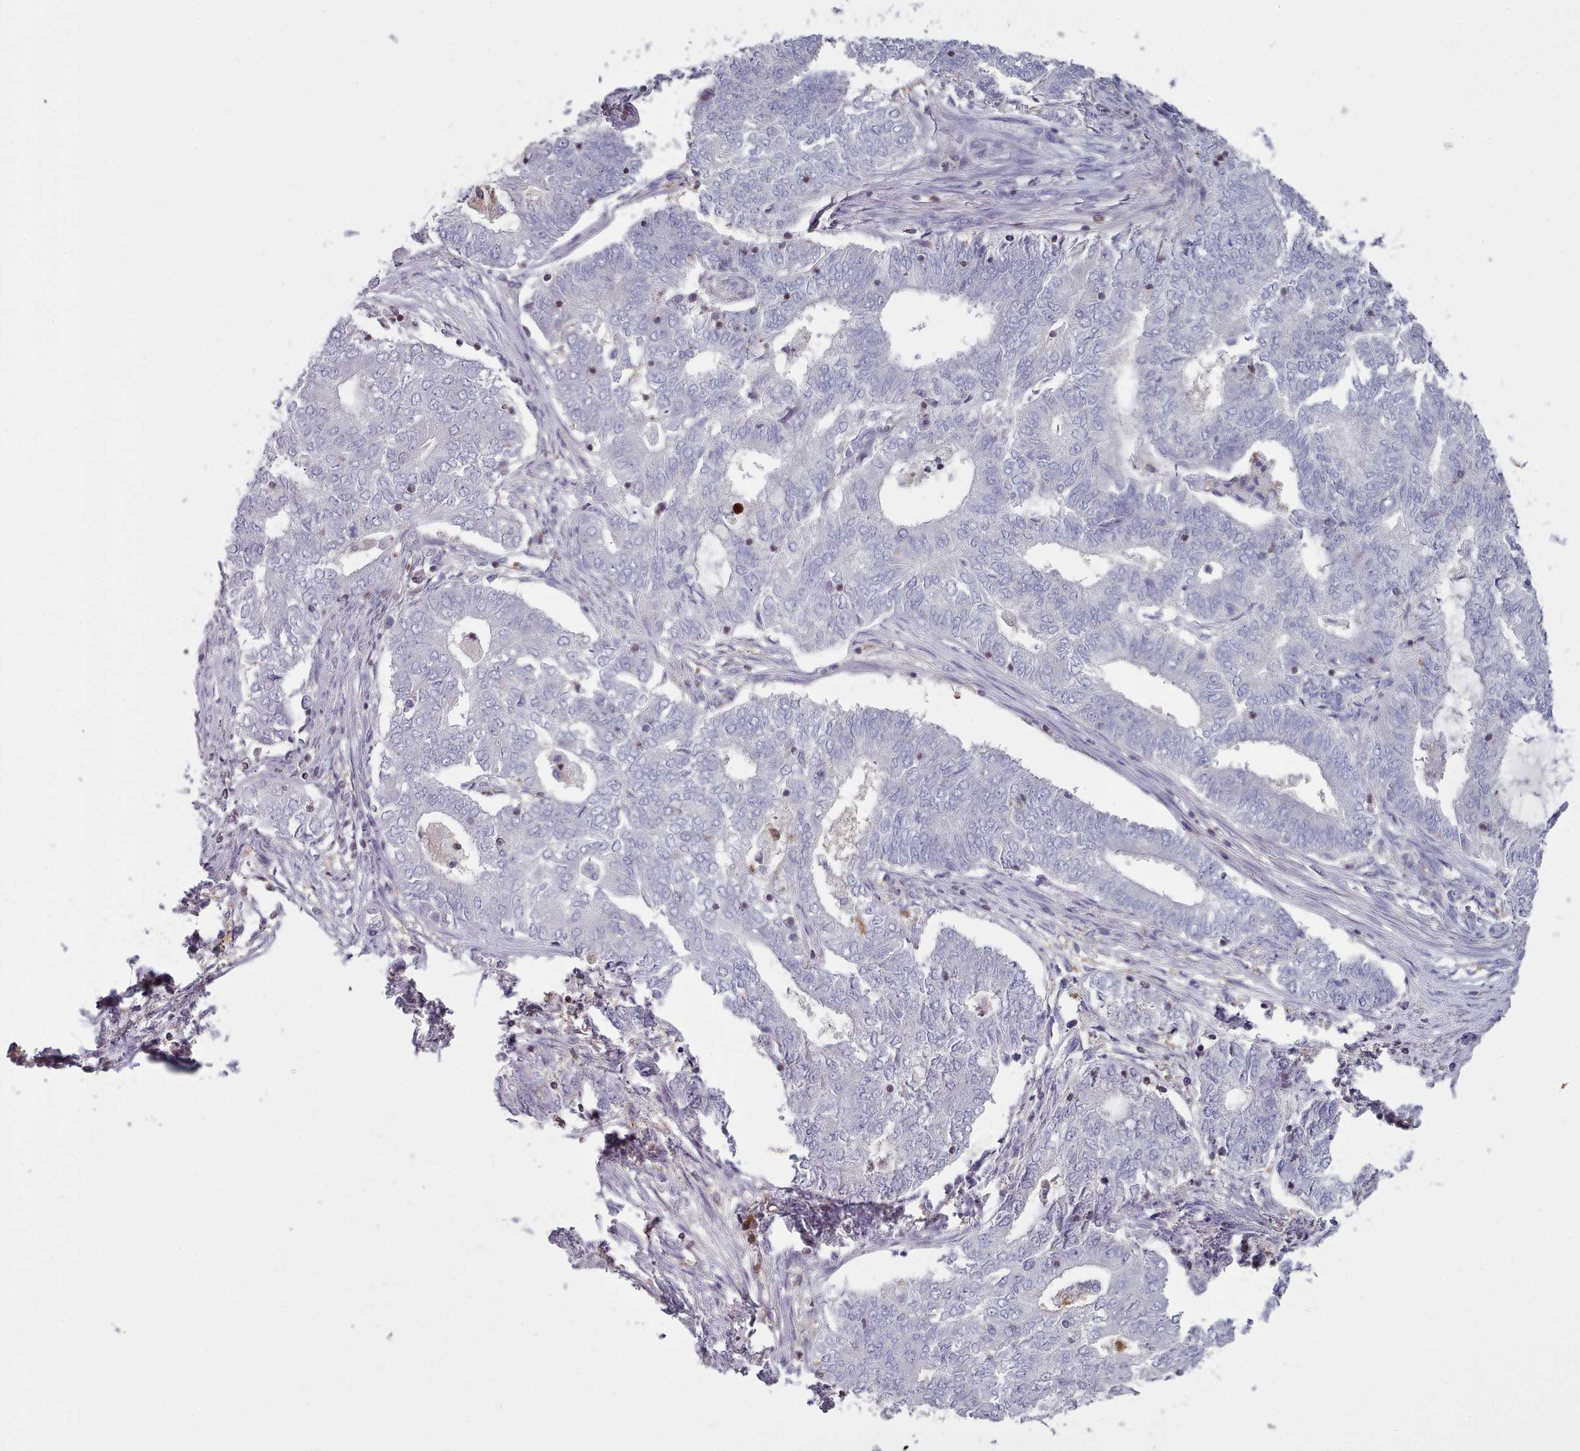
{"staining": {"intensity": "negative", "quantity": "none", "location": "none"}, "tissue": "endometrial cancer", "cell_type": "Tumor cells", "image_type": "cancer", "snomed": [{"axis": "morphology", "description": "Adenocarcinoma, NOS"}, {"axis": "topography", "description": "Endometrium"}], "caption": "This is an IHC histopathology image of adenocarcinoma (endometrial). There is no positivity in tumor cells.", "gene": "RAC2", "patient": {"sex": "female", "age": 62}}